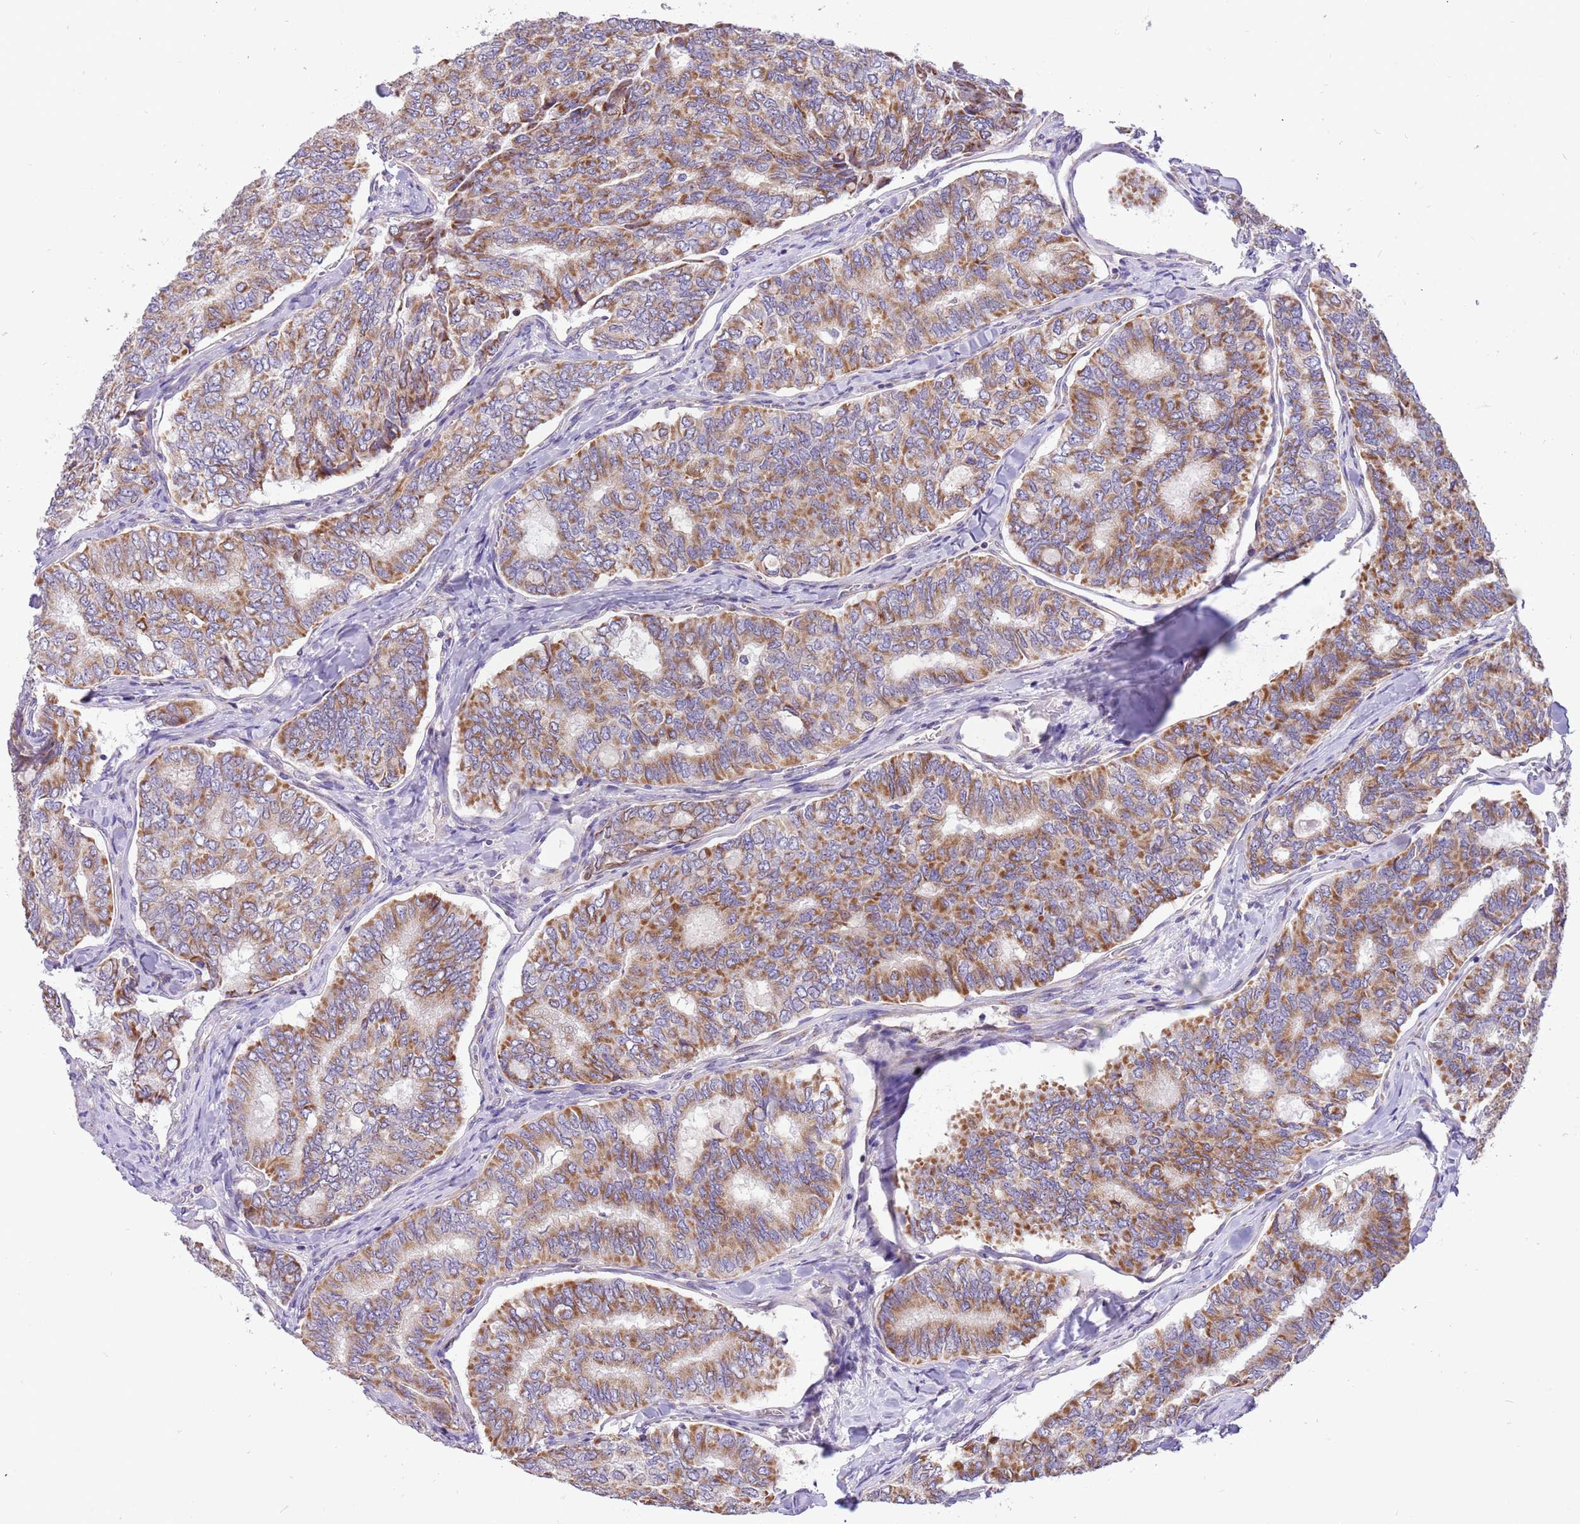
{"staining": {"intensity": "moderate", "quantity": ">75%", "location": "cytoplasmic/membranous"}, "tissue": "thyroid cancer", "cell_type": "Tumor cells", "image_type": "cancer", "snomed": [{"axis": "morphology", "description": "Papillary adenocarcinoma, NOS"}, {"axis": "topography", "description": "Thyroid gland"}], "caption": "Thyroid cancer was stained to show a protein in brown. There is medium levels of moderate cytoplasmic/membranous expression in about >75% of tumor cells.", "gene": "COX17", "patient": {"sex": "female", "age": 35}}